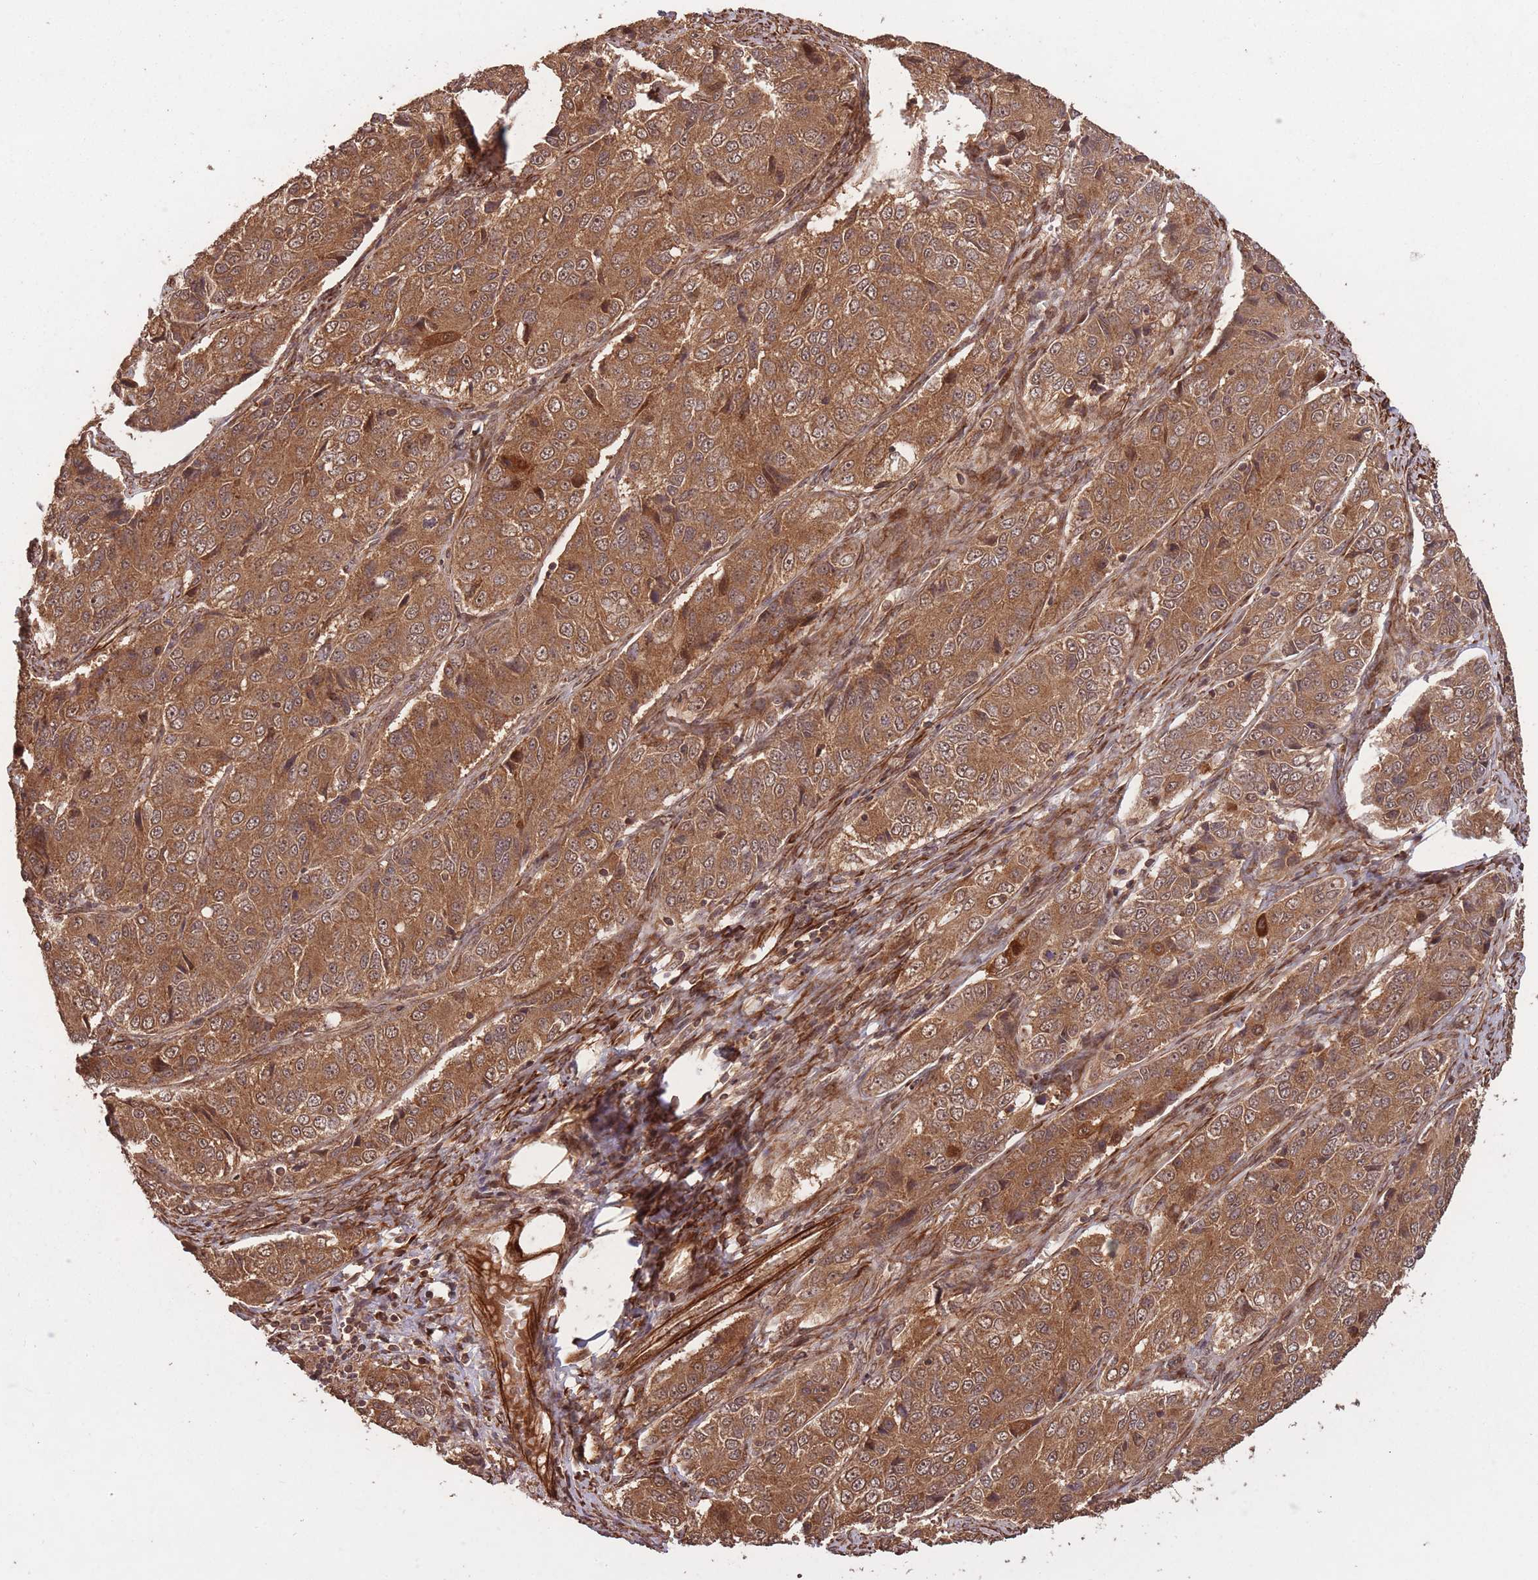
{"staining": {"intensity": "moderate", "quantity": ">75%", "location": "cytoplasmic/membranous,nuclear"}, "tissue": "ovarian cancer", "cell_type": "Tumor cells", "image_type": "cancer", "snomed": [{"axis": "morphology", "description": "Carcinoma, endometroid"}, {"axis": "topography", "description": "Ovary"}], "caption": "Immunohistochemistry (IHC) micrograph of endometroid carcinoma (ovarian) stained for a protein (brown), which shows medium levels of moderate cytoplasmic/membranous and nuclear positivity in about >75% of tumor cells.", "gene": "ERBB3", "patient": {"sex": "female", "age": 51}}